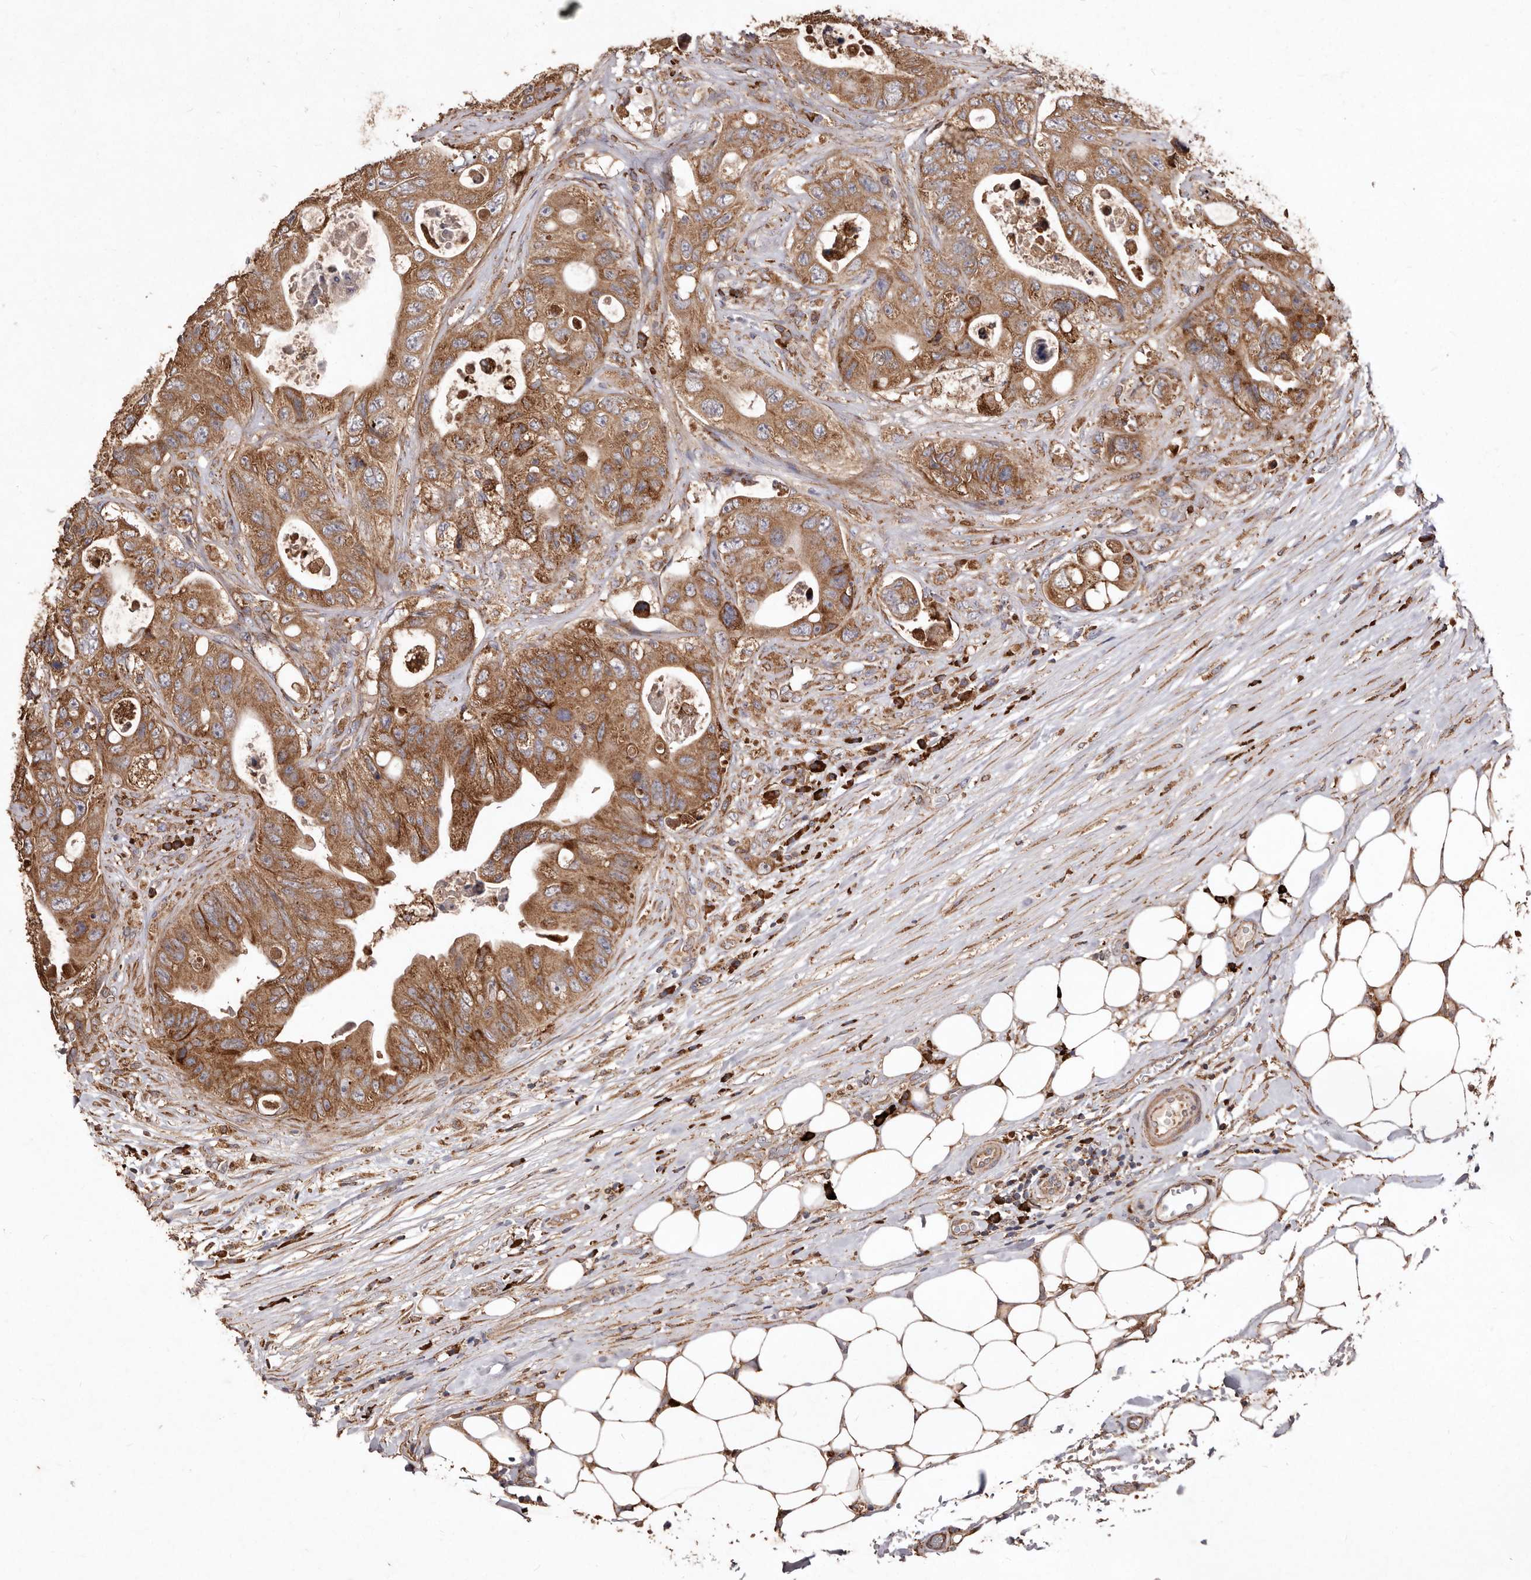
{"staining": {"intensity": "moderate", "quantity": ">75%", "location": "cytoplasmic/membranous"}, "tissue": "colorectal cancer", "cell_type": "Tumor cells", "image_type": "cancer", "snomed": [{"axis": "morphology", "description": "Adenocarcinoma, NOS"}, {"axis": "topography", "description": "Colon"}], "caption": "Moderate cytoplasmic/membranous positivity is seen in about >75% of tumor cells in colorectal cancer.", "gene": "STEAP2", "patient": {"sex": "female", "age": 46}}